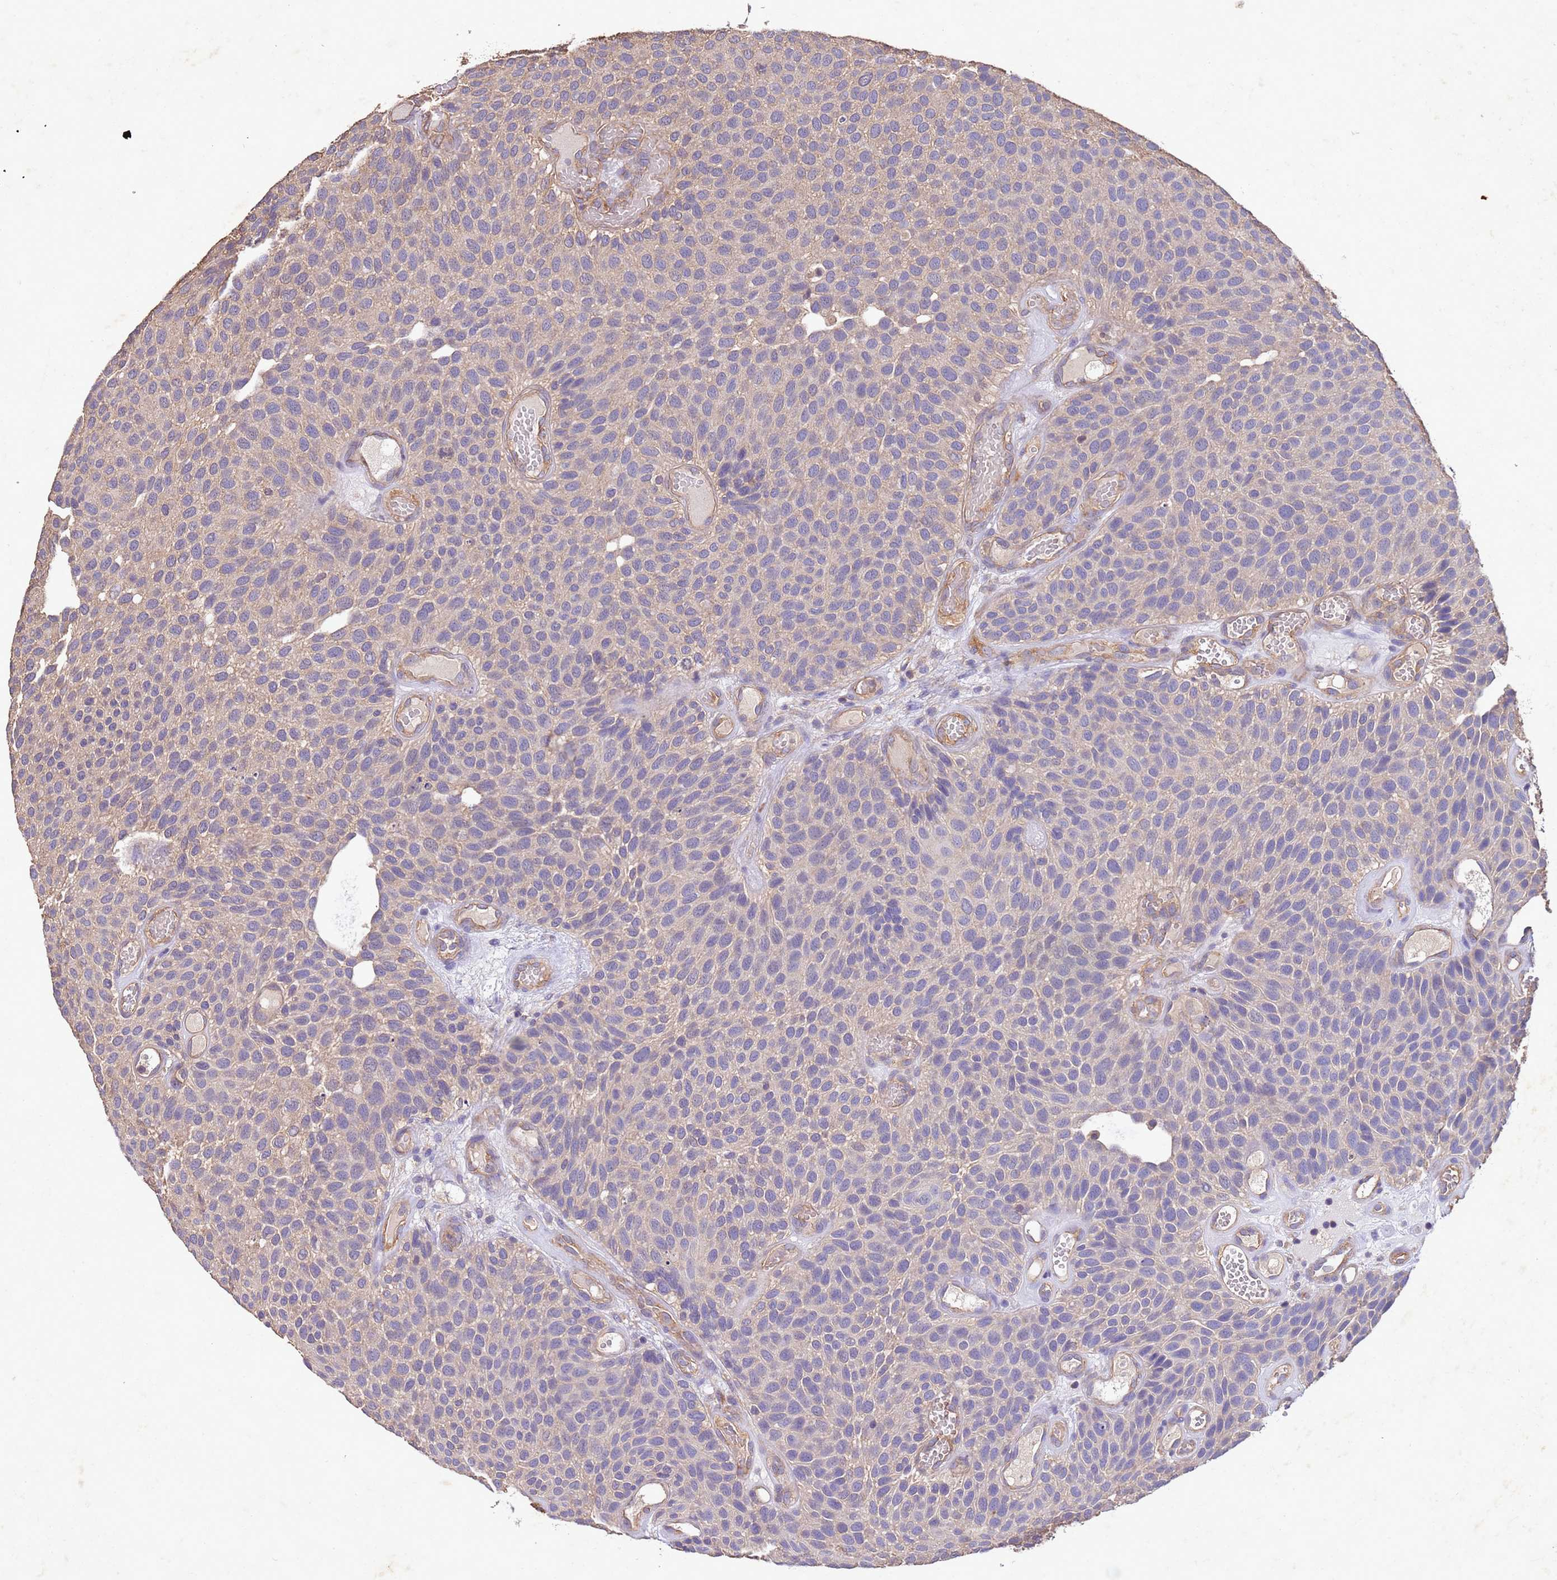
{"staining": {"intensity": "weak", "quantity": "25%-75%", "location": "cytoplasmic/membranous"}, "tissue": "urothelial cancer", "cell_type": "Tumor cells", "image_type": "cancer", "snomed": [{"axis": "morphology", "description": "Urothelial carcinoma, Low grade"}, {"axis": "topography", "description": "Urinary bladder"}], "caption": "Brown immunohistochemical staining in human urothelial cancer reveals weak cytoplasmic/membranous staining in about 25%-75% of tumor cells. (Brightfield microscopy of DAB IHC at high magnification).", "gene": "MTX3", "patient": {"sex": "male", "age": 89}}